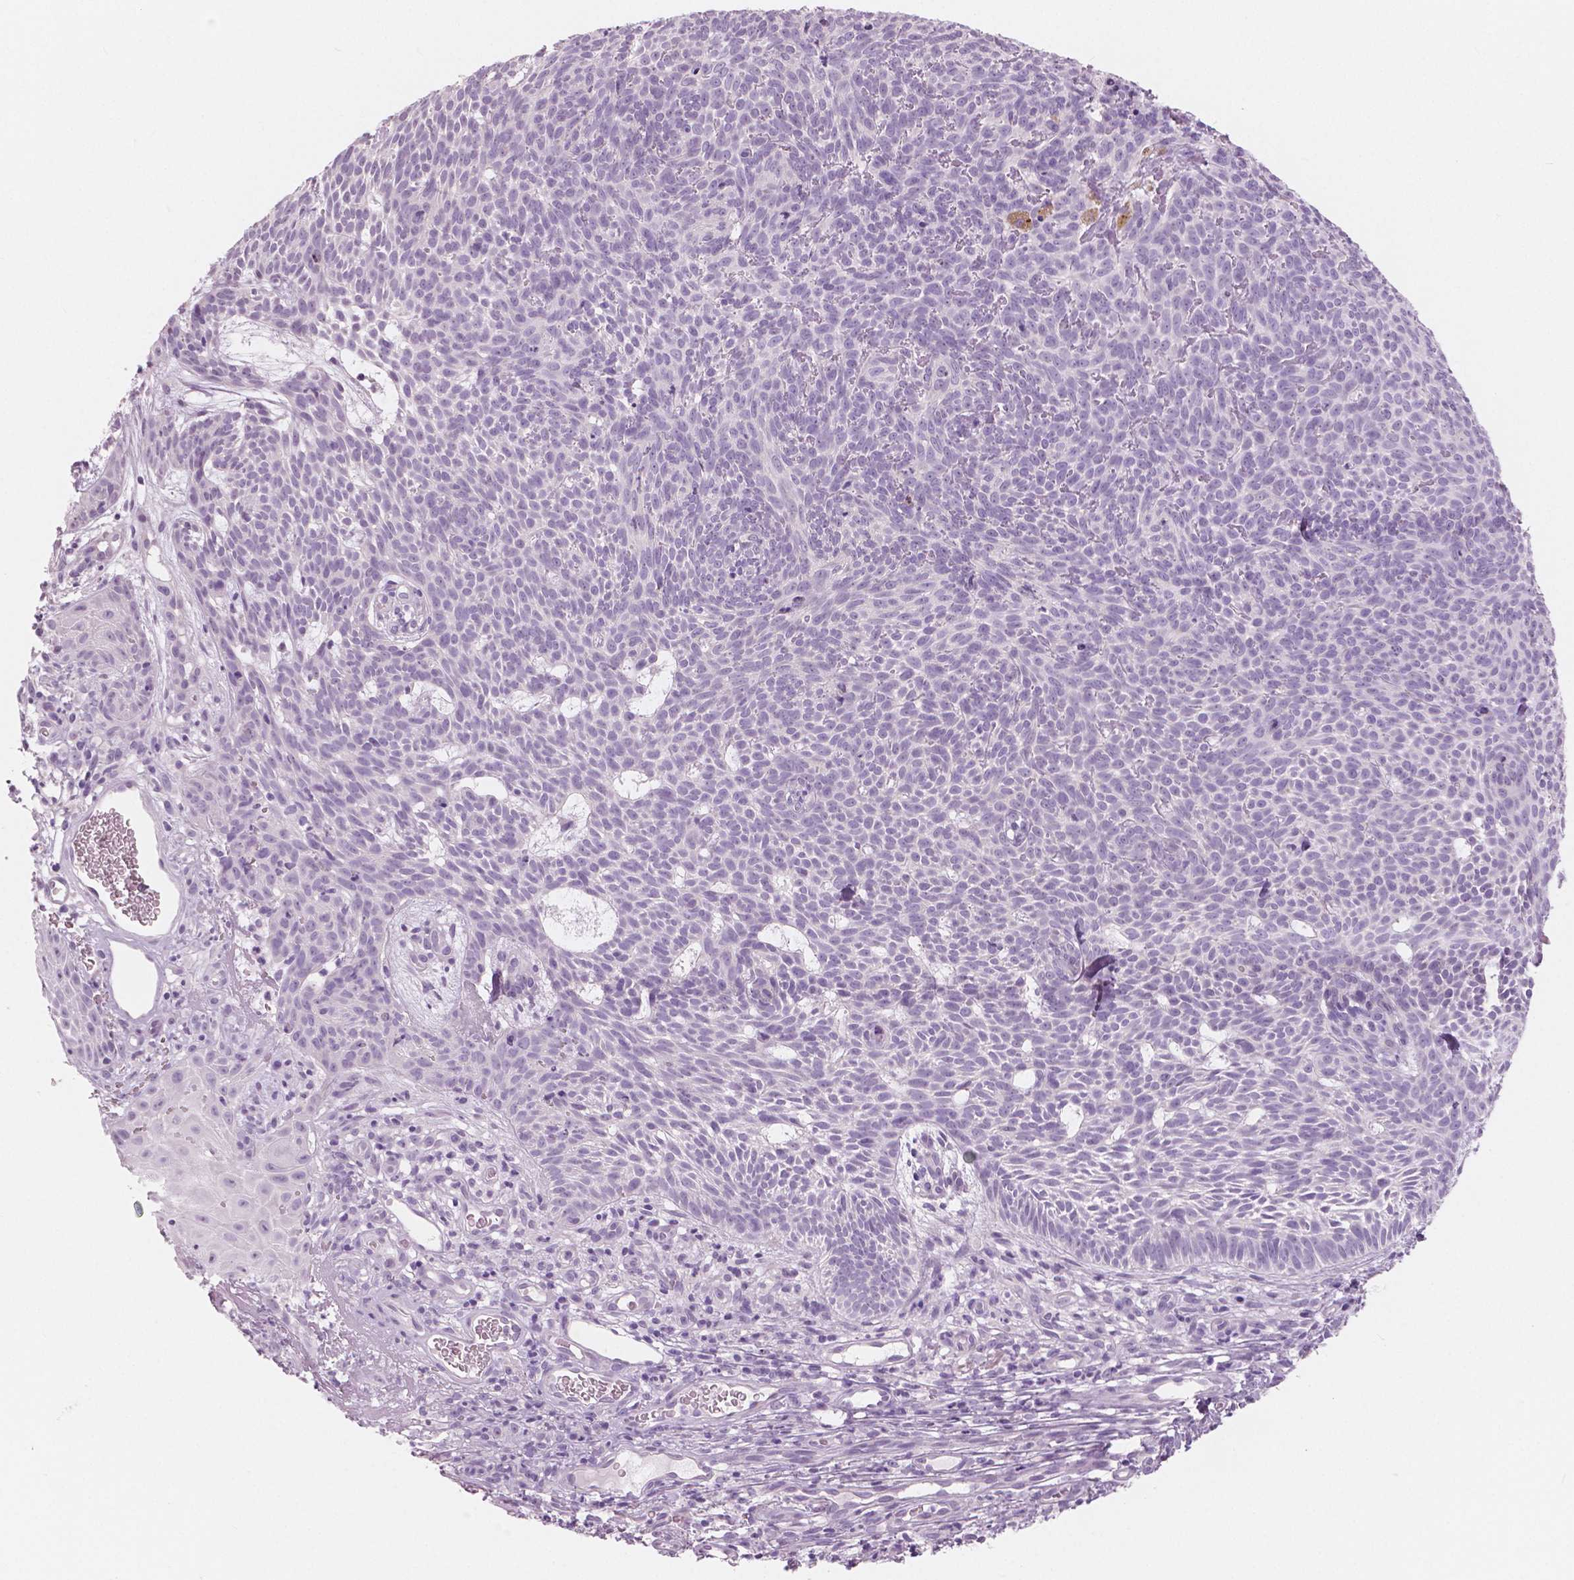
{"staining": {"intensity": "negative", "quantity": "none", "location": "none"}, "tissue": "skin cancer", "cell_type": "Tumor cells", "image_type": "cancer", "snomed": [{"axis": "morphology", "description": "Basal cell carcinoma"}, {"axis": "topography", "description": "Skin"}], "caption": "Skin cancer was stained to show a protein in brown. There is no significant positivity in tumor cells. The staining is performed using DAB brown chromogen with nuclei counter-stained in using hematoxylin.", "gene": "A4GNT", "patient": {"sex": "male", "age": 59}}